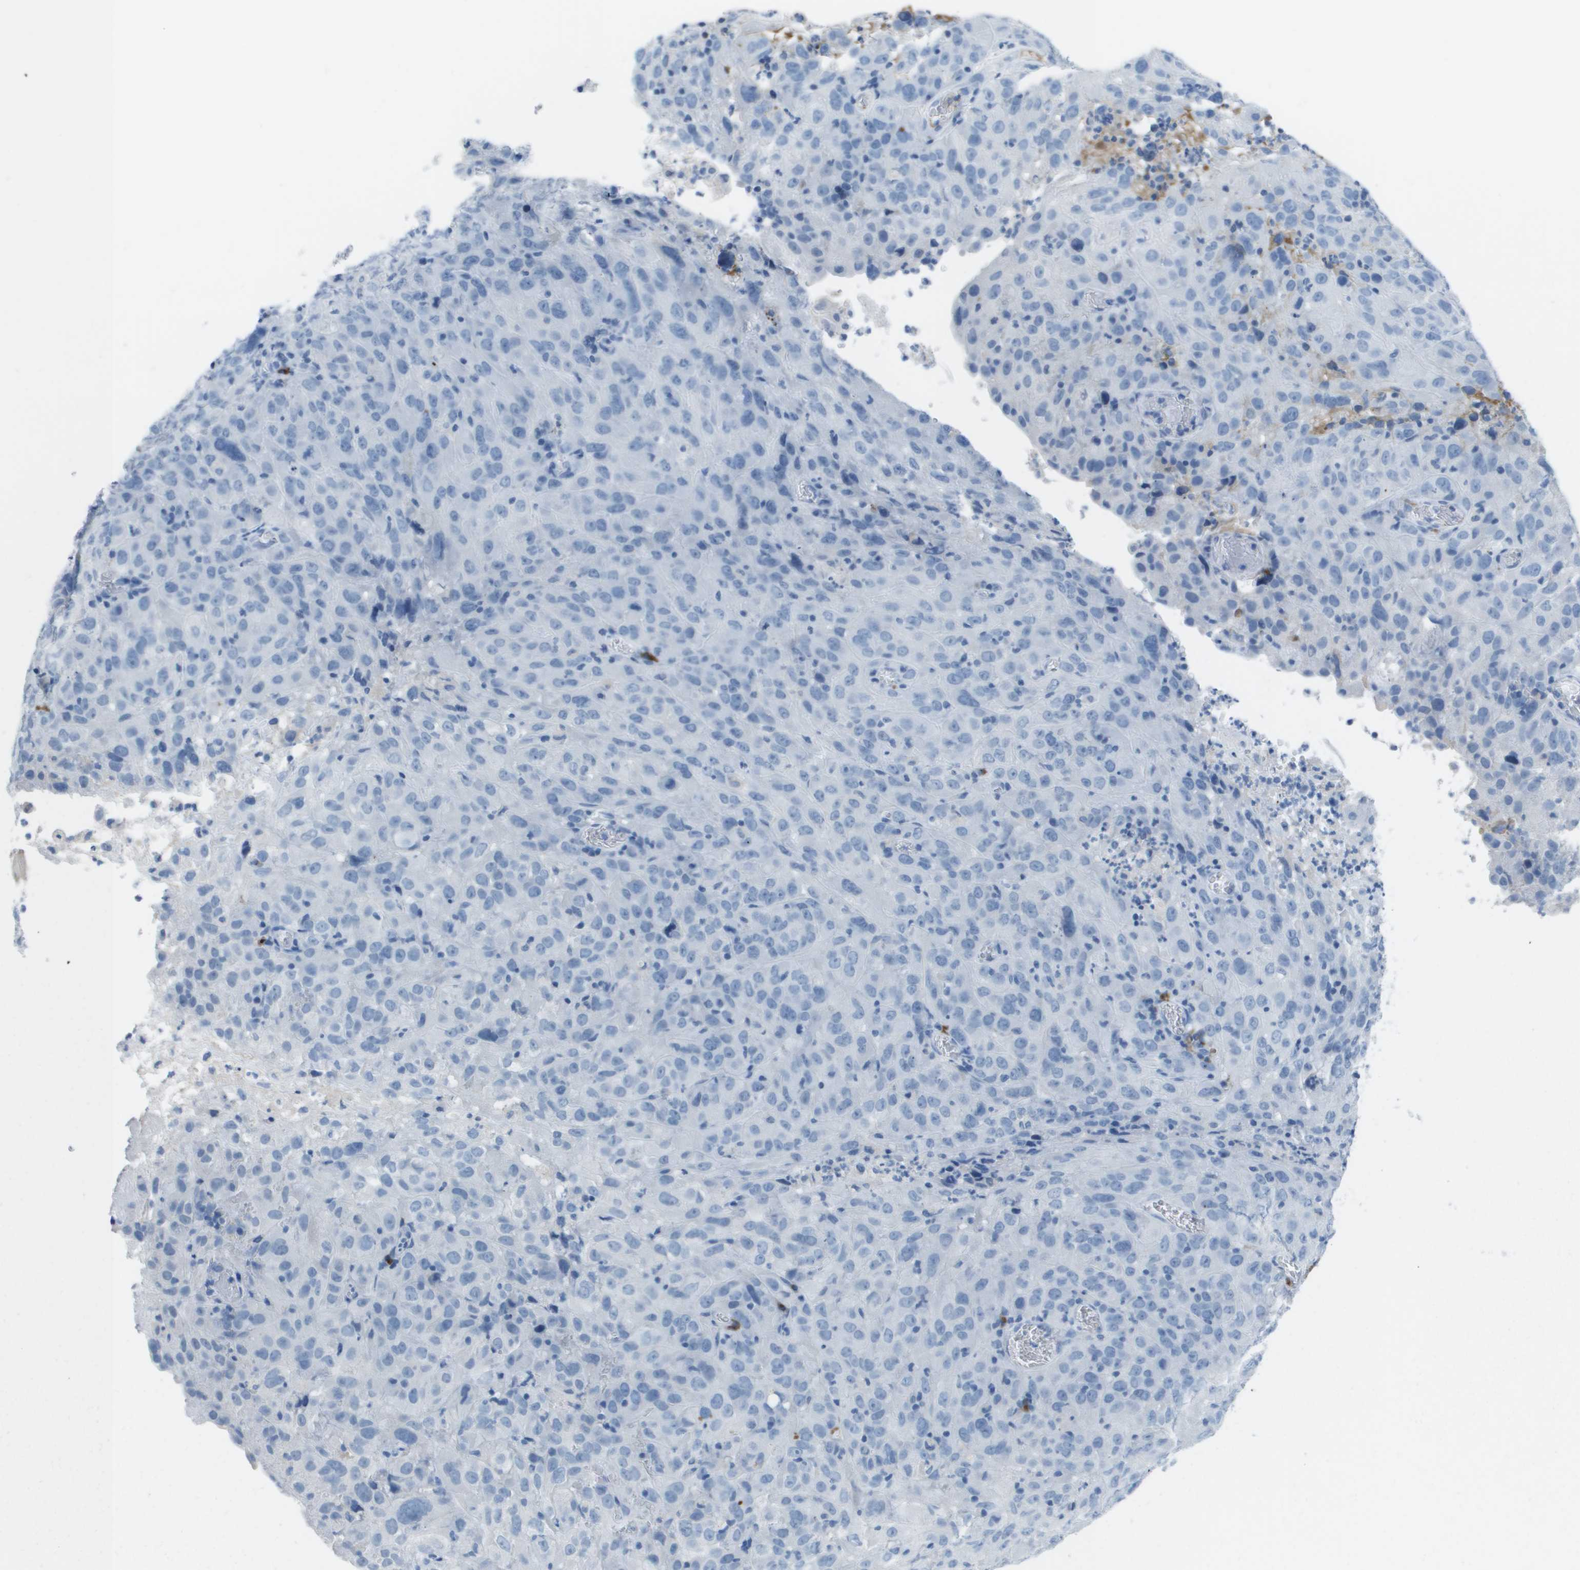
{"staining": {"intensity": "negative", "quantity": "none", "location": "none"}, "tissue": "cervical cancer", "cell_type": "Tumor cells", "image_type": "cancer", "snomed": [{"axis": "morphology", "description": "Squamous cell carcinoma, NOS"}, {"axis": "topography", "description": "Cervix"}], "caption": "Cervical squamous cell carcinoma was stained to show a protein in brown. There is no significant staining in tumor cells.", "gene": "GPR18", "patient": {"sex": "female", "age": 32}}